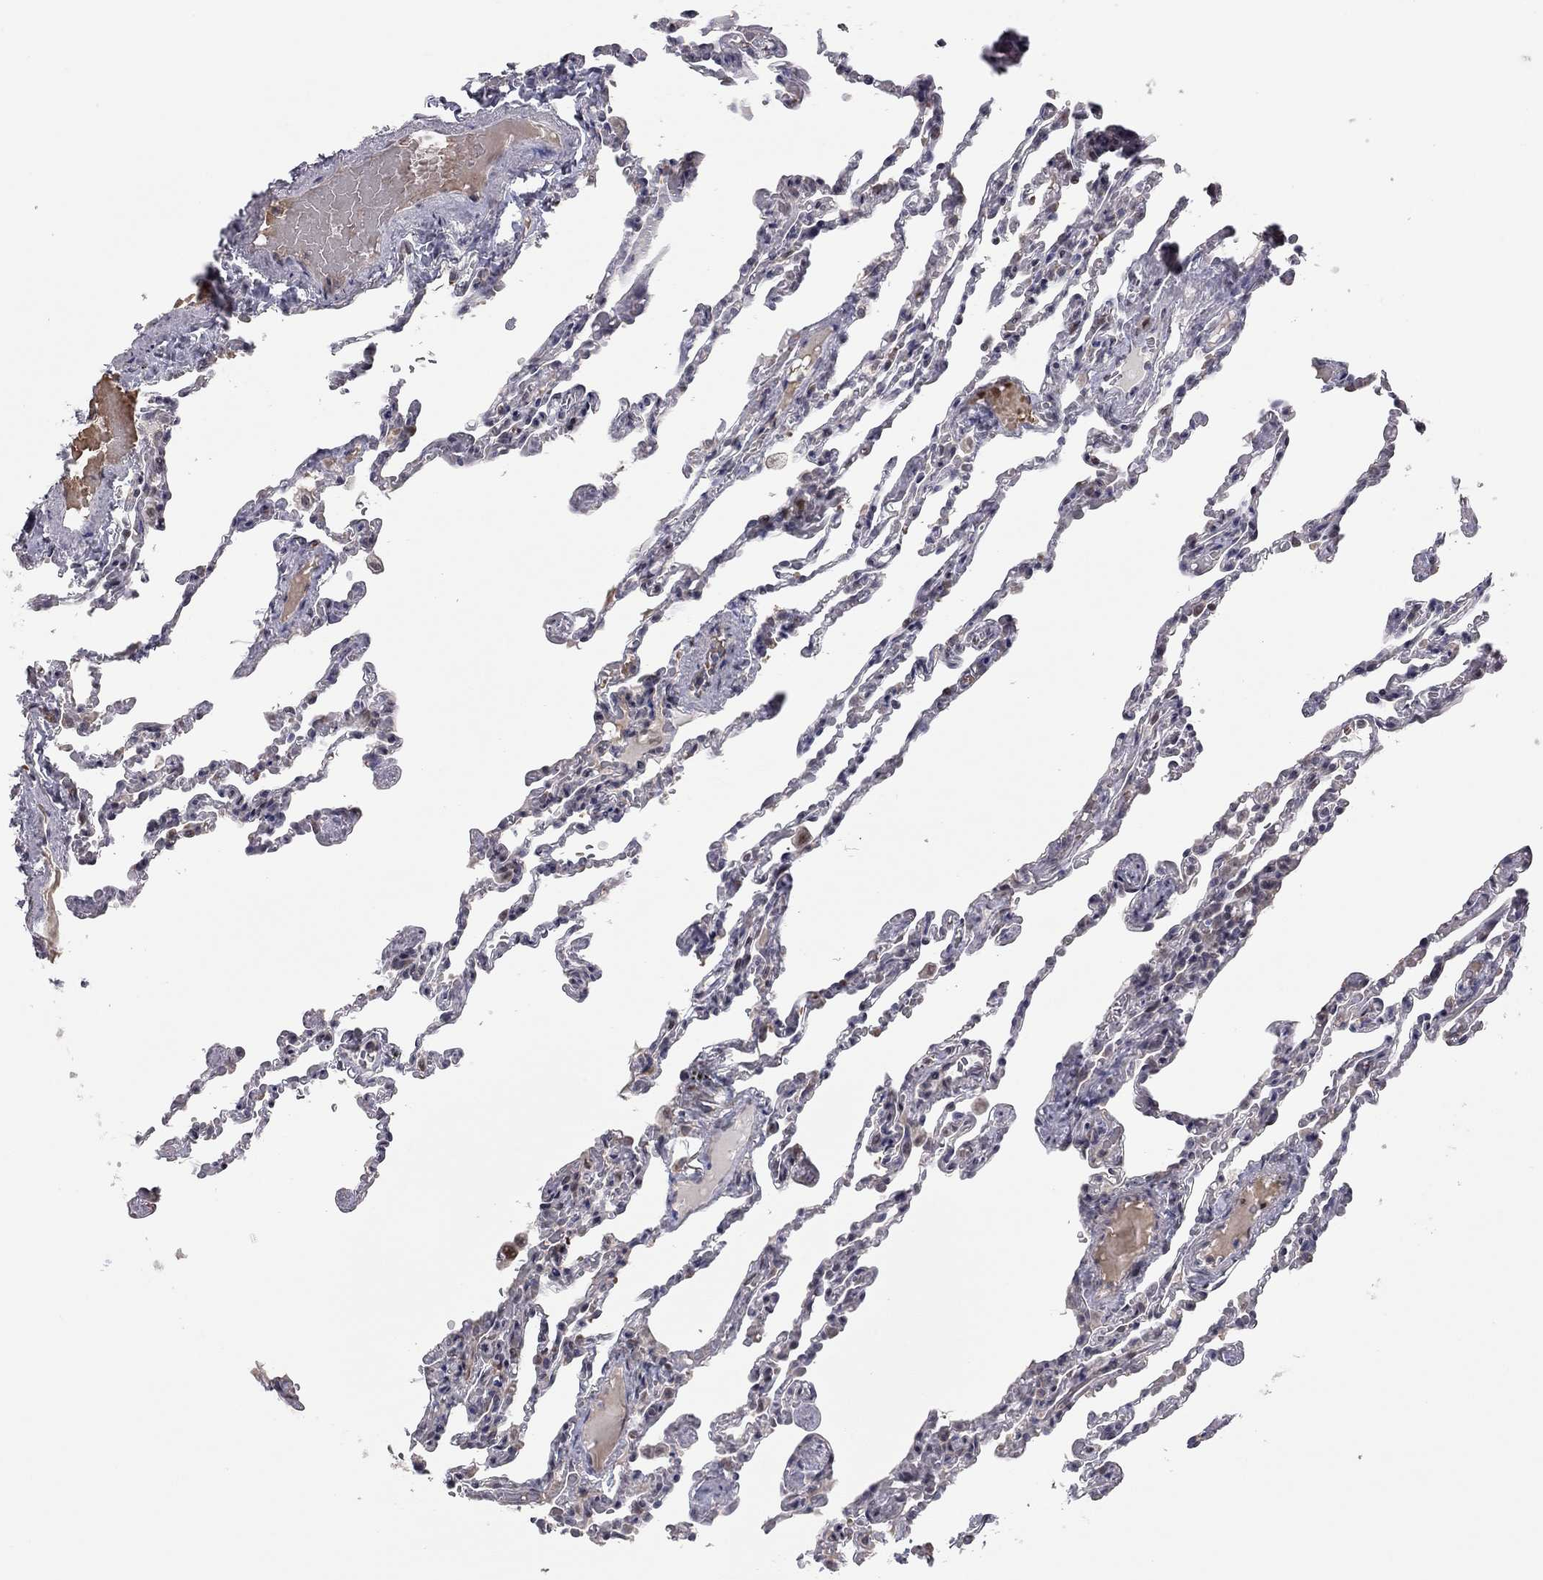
{"staining": {"intensity": "negative", "quantity": "none", "location": "none"}, "tissue": "lung", "cell_type": "Alveolar cells", "image_type": "normal", "snomed": [{"axis": "morphology", "description": "Normal tissue, NOS"}, {"axis": "topography", "description": "Lung"}], "caption": "An IHC histopathology image of normal lung is shown. There is no staining in alveolar cells of lung.", "gene": "MC3R", "patient": {"sex": "female", "age": 43}}